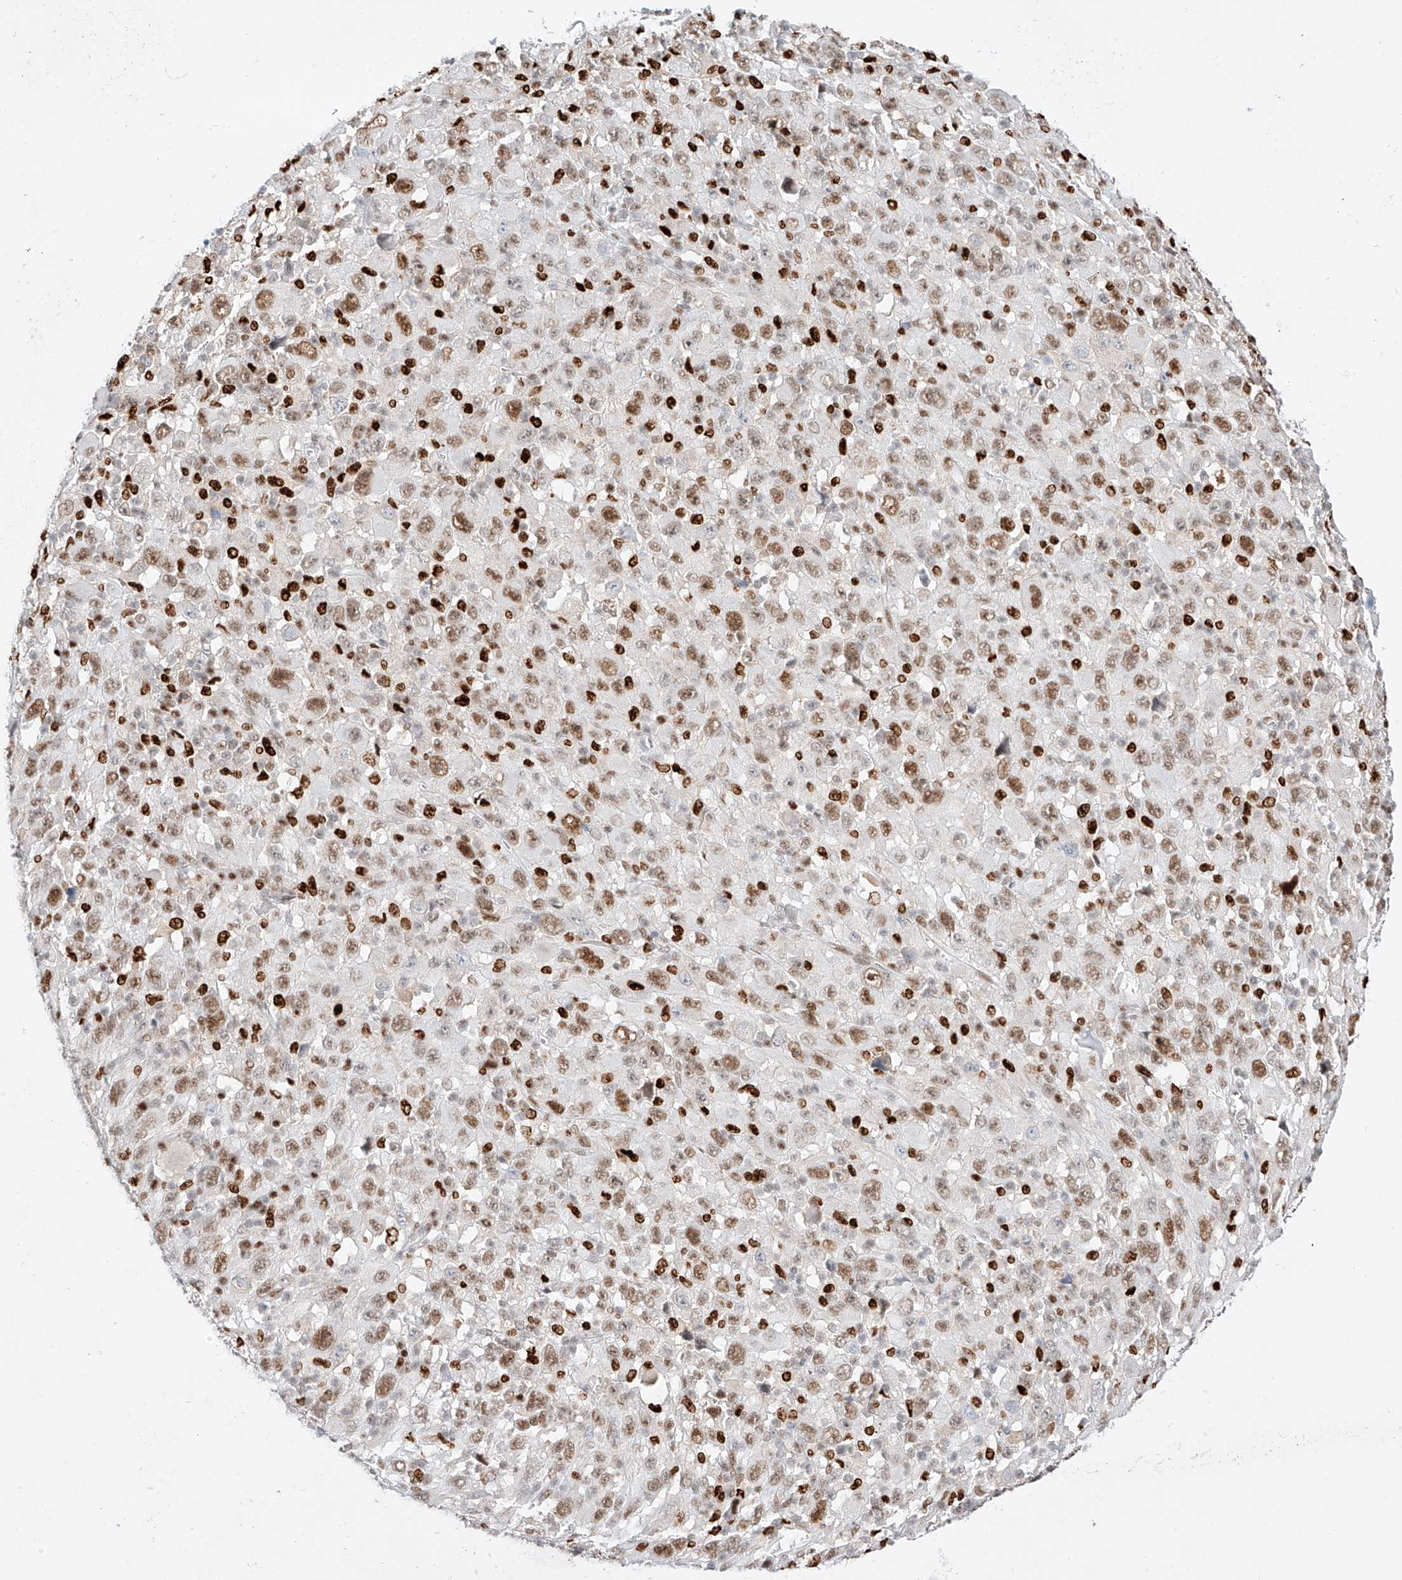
{"staining": {"intensity": "moderate", "quantity": ">75%", "location": "nuclear"}, "tissue": "melanoma", "cell_type": "Tumor cells", "image_type": "cancer", "snomed": [{"axis": "morphology", "description": "Malignant melanoma, Metastatic site"}, {"axis": "topography", "description": "Skin"}], "caption": "The histopathology image reveals immunohistochemical staining of melanoma. There is moderate nuclear positivity is seen in about >75% of tumor cells.", "gene": "APIP", "patient": {"sex": "female", "age": 56}}